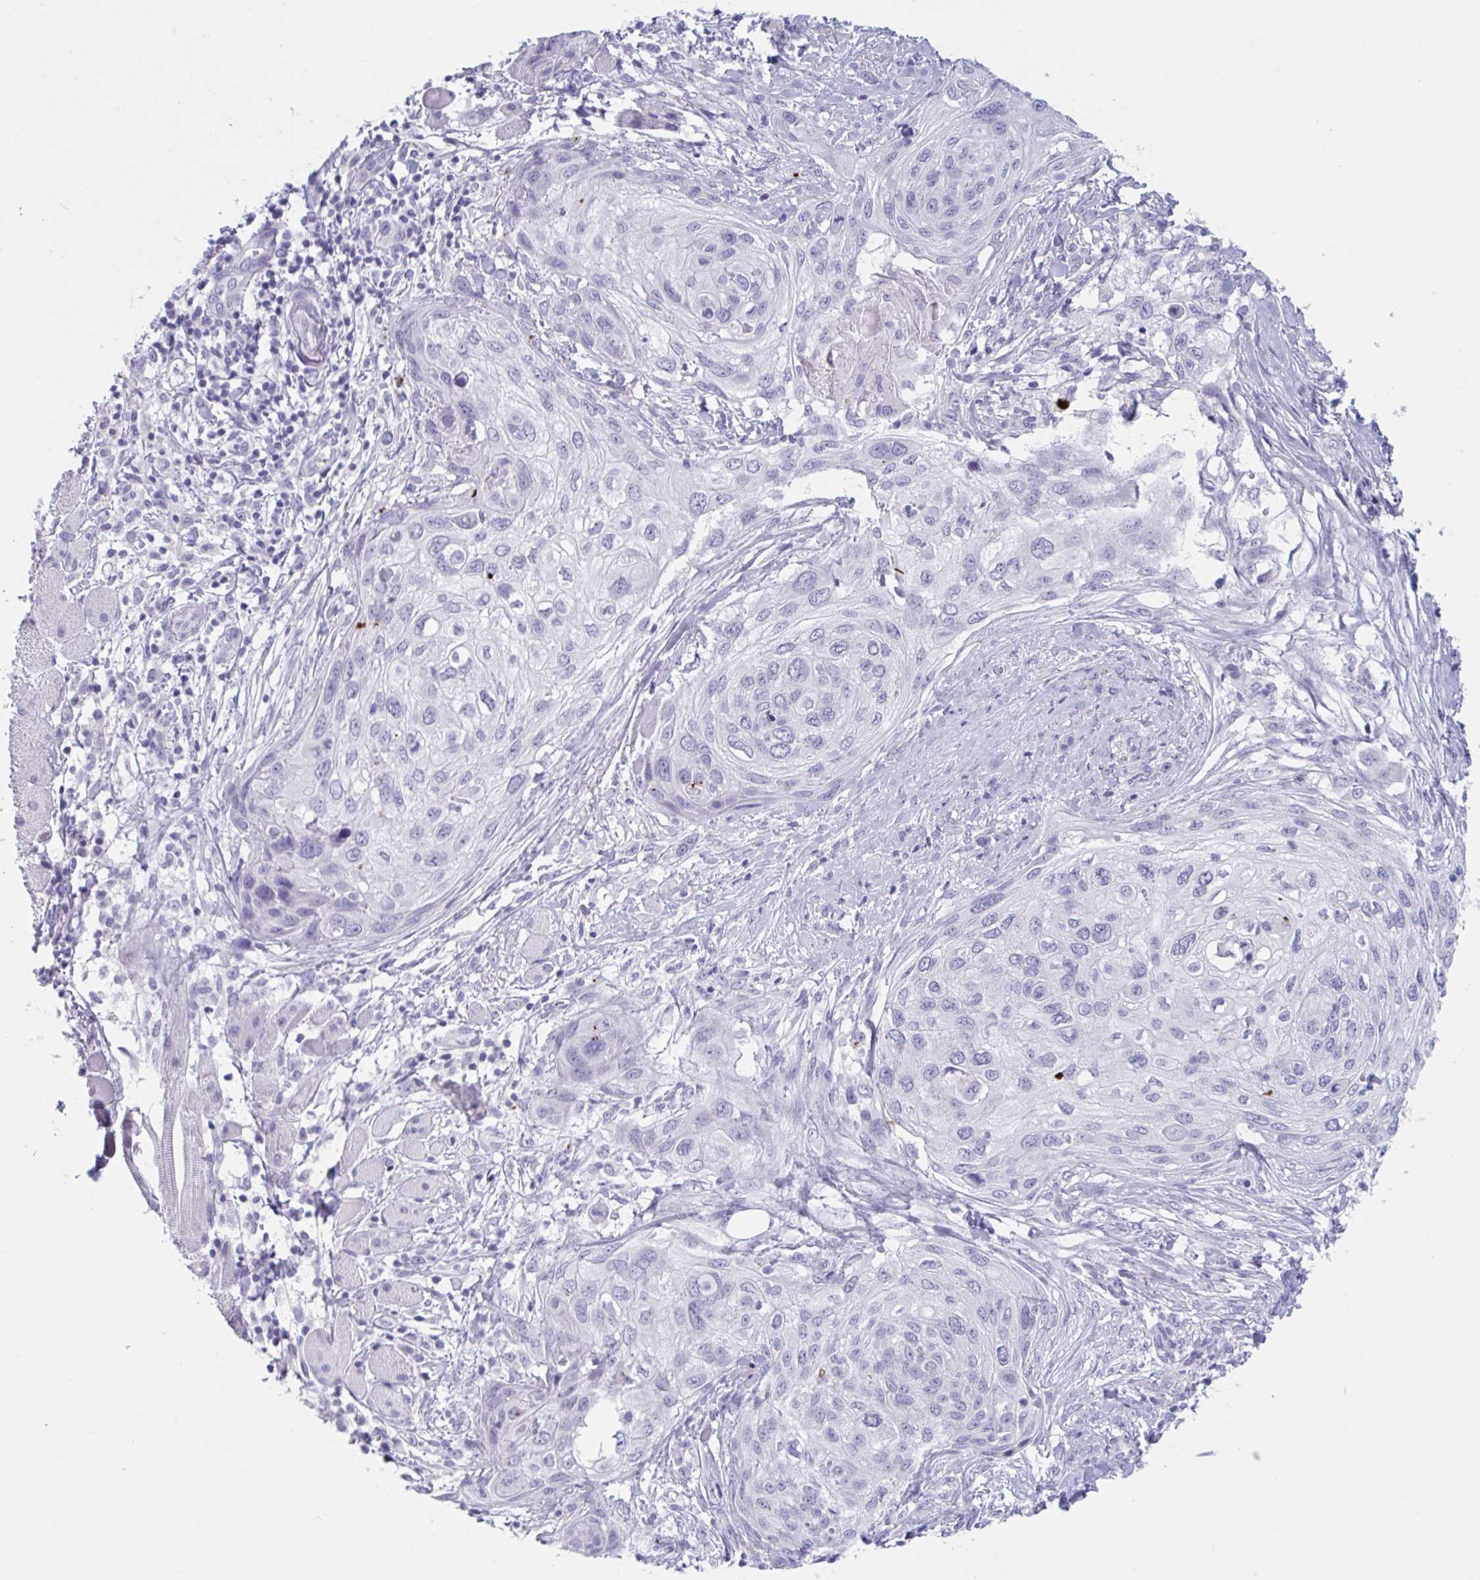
{"staining": {"intensity": "negative", "quantity": "none", "location": "none"}, "tissue": "skin cancer", "cell_type": "Tumor cells", "image_type": "cancer", "snomed": [{"axis": "morphology", "description": "Squamous cell carcinoma, NOS"}, {"axis": "topography", "description": "Skin"}], "caption": "The photomicrograph displays no significant positivity in tumor cells of skin squamous cell carcinoma.", "gene": "HSD11B2", "patient": {"sex": "female", "age": 87}}